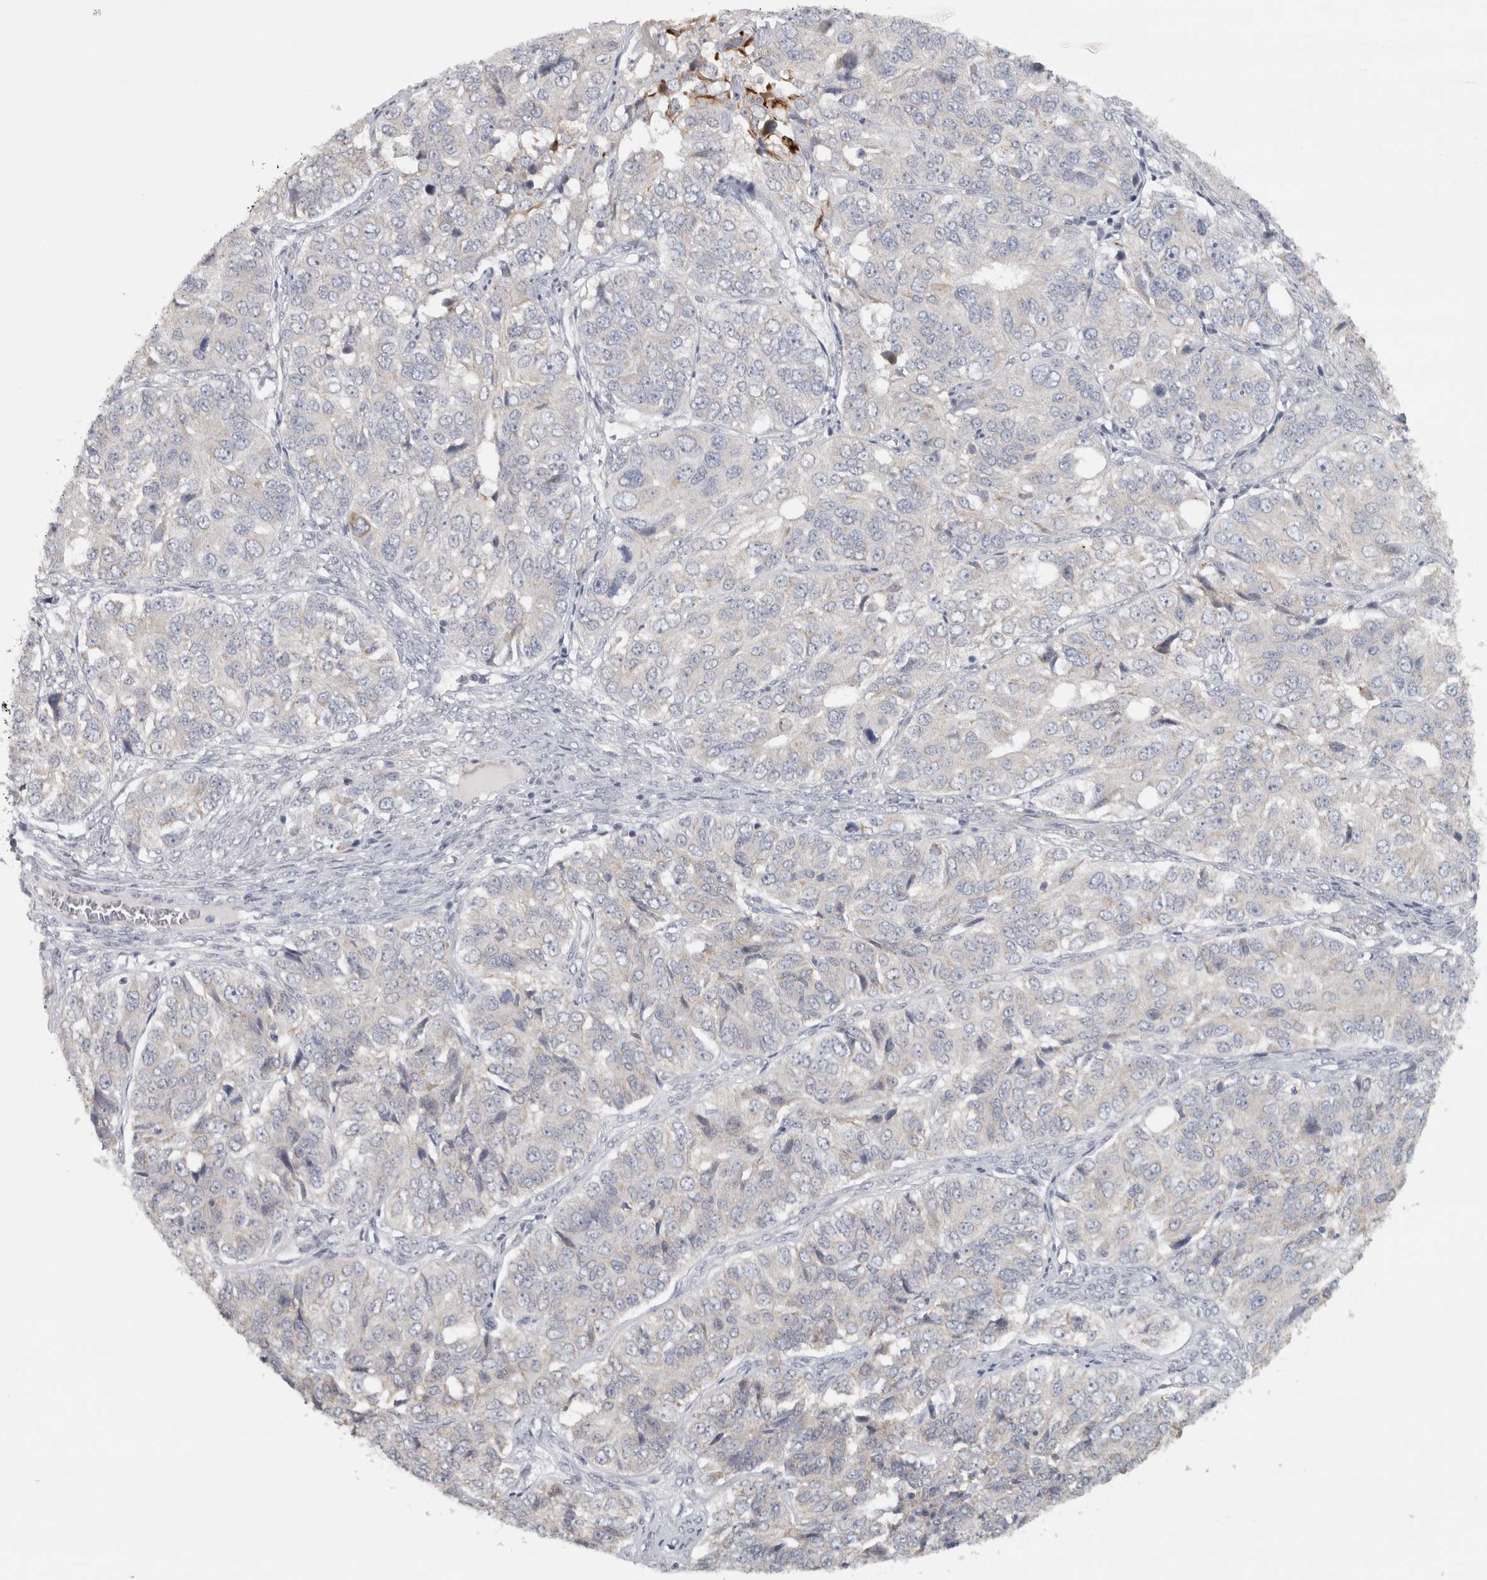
{"staining": {"intensity": "negative", "quantity": "none", "location": "none"}, "tissue": "ovarian cancer", "cell_type": "Tumor cells", "image_type": "cancer", "snomed": [{"axis": "morphology", "description": "Carcinoma, endometroid"}, {"axis": "topography", "description": "Ovary"}], "caption": "IHC photomicrograph of neoplastic tissue: endometroid carcinoma (ovarian) stained with DAB exhibits no significant protein expression in tumor cells.", "gene": "PTPRN2", "patient": {"sex": "female", "age": 51}}